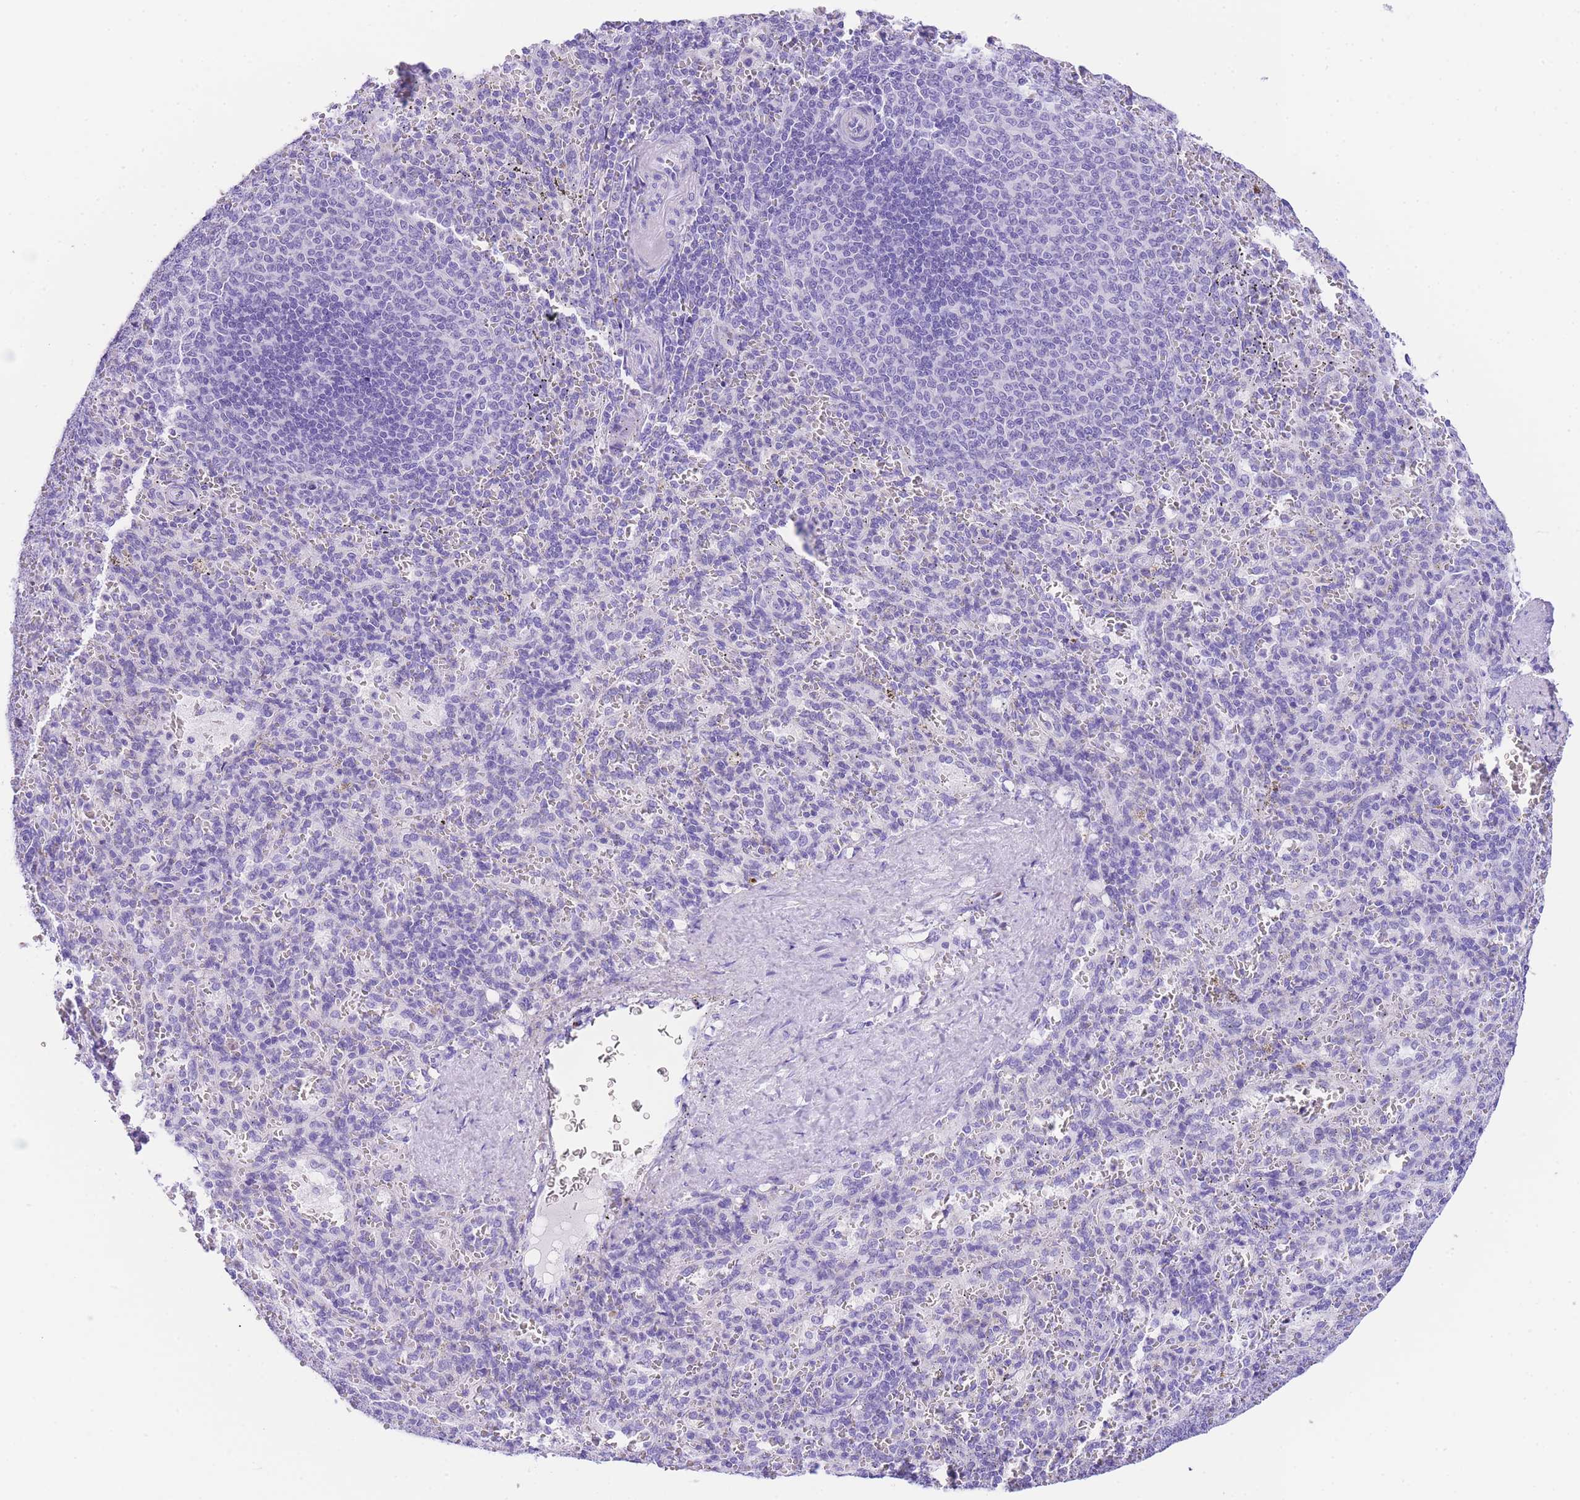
{"staining": {"intensity": "negative", "quantity": "none", "location": "none"}, "tissue": "spleen", "cell_type": "Cells in red pulp", "image_type": "normal", "snomed": [{"axis": "morphology", "description": "Normal tissue, NOS"}, {"axis": "topography", "description": "Spleen"}], "caption": "This image is of normal spleen stained with immunohistochemistry to label a protein in brown with the nuclei are counter-stained blue. There is no expression in cells in red pulp.", "gene": "NKD2", "patient": {"sex": "female", "age": 21}}